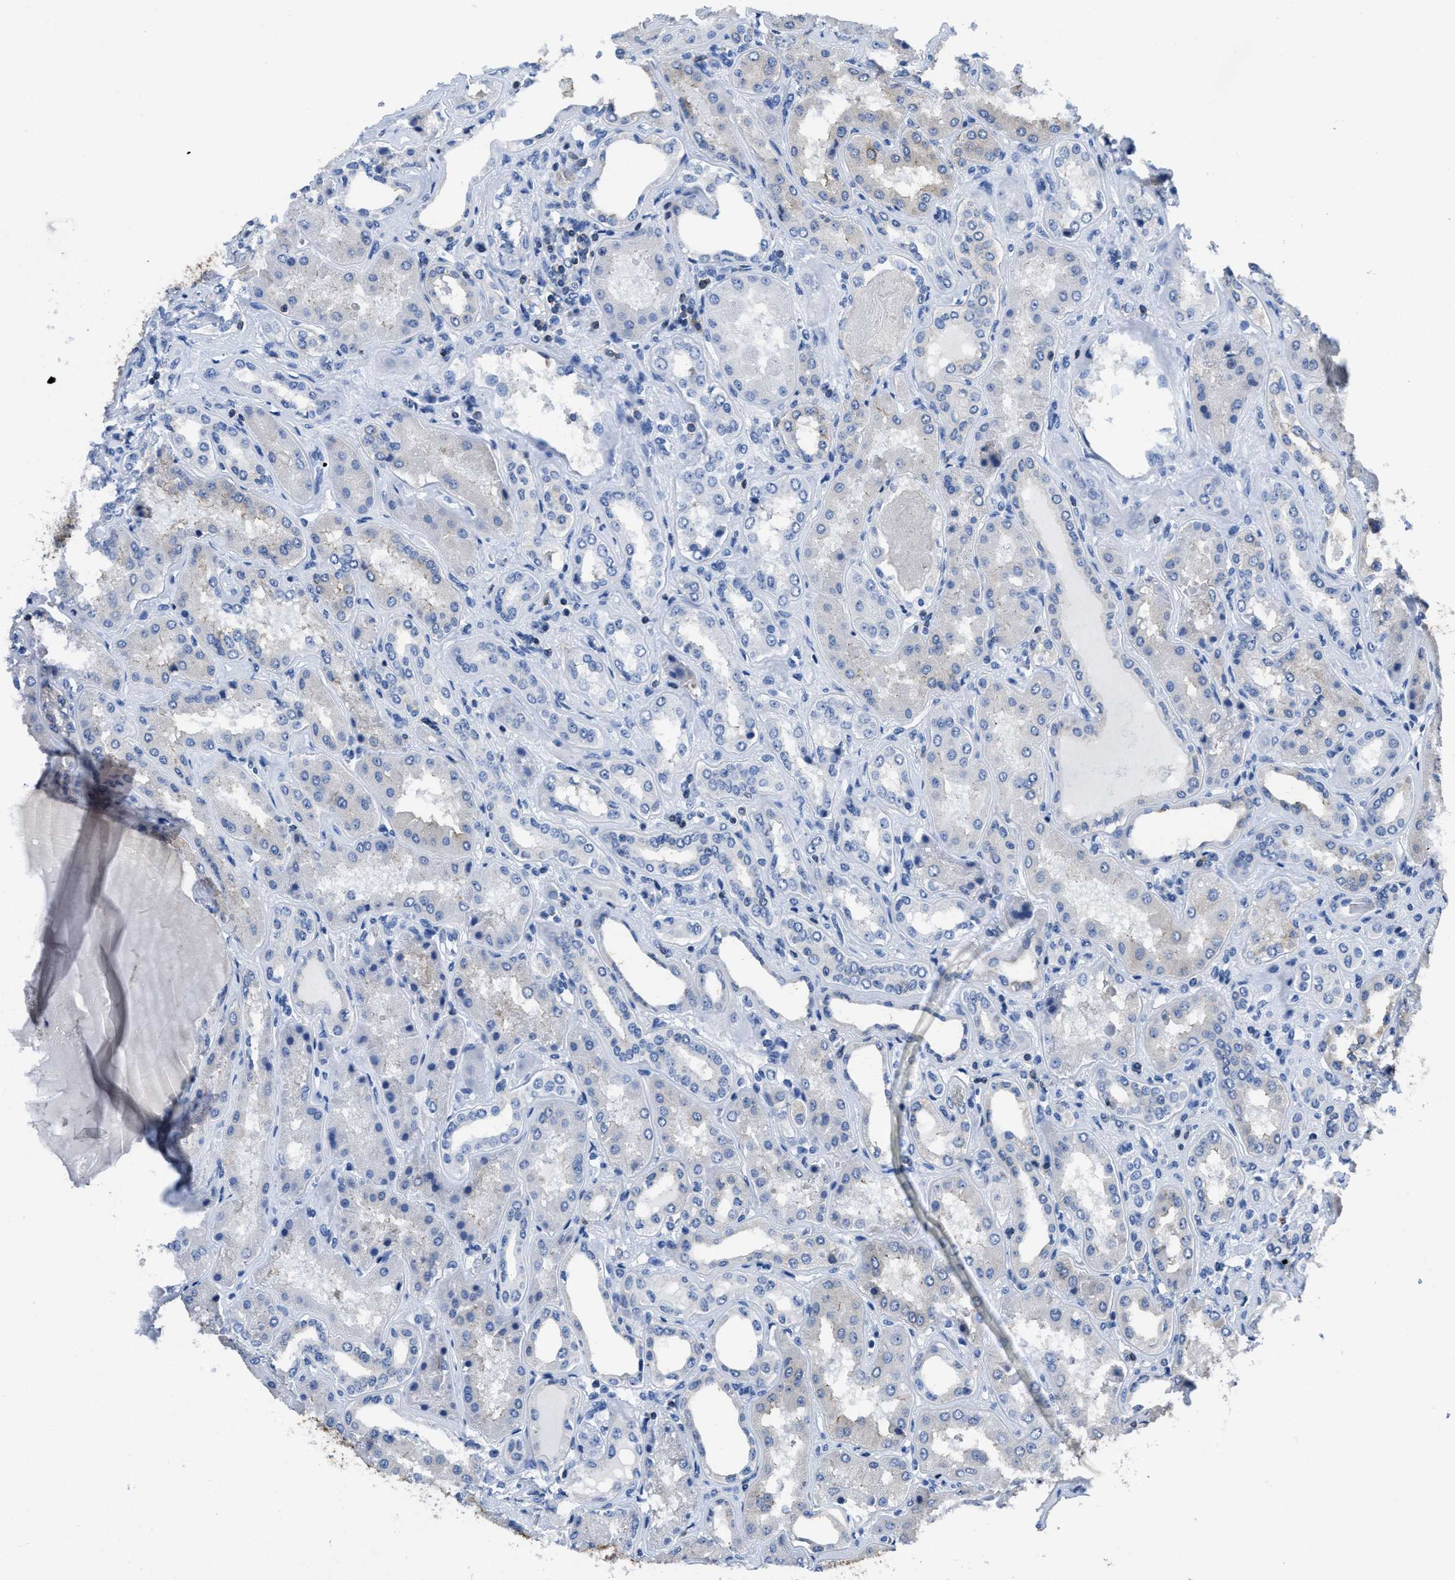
{"staining": {"intensity": "negative", "quantity": "none", "location": "none"}, "tissue": "kidney", "cell_type": "Cells in glomeruli", "image_type": "normal", "snomed": [{"axis": "morphology", "description": "Normal tissue, NOS"}, {"axis": "topography", "description": "Kidney"}], "caption": "Immunohistochemistry micrograph of unremarkable kidney: kidney stained with DAB shows no significant protein expression in cells in glomeruli.", "gene": "ITGA3", "patient": {"sex": "female", "age": 56}}